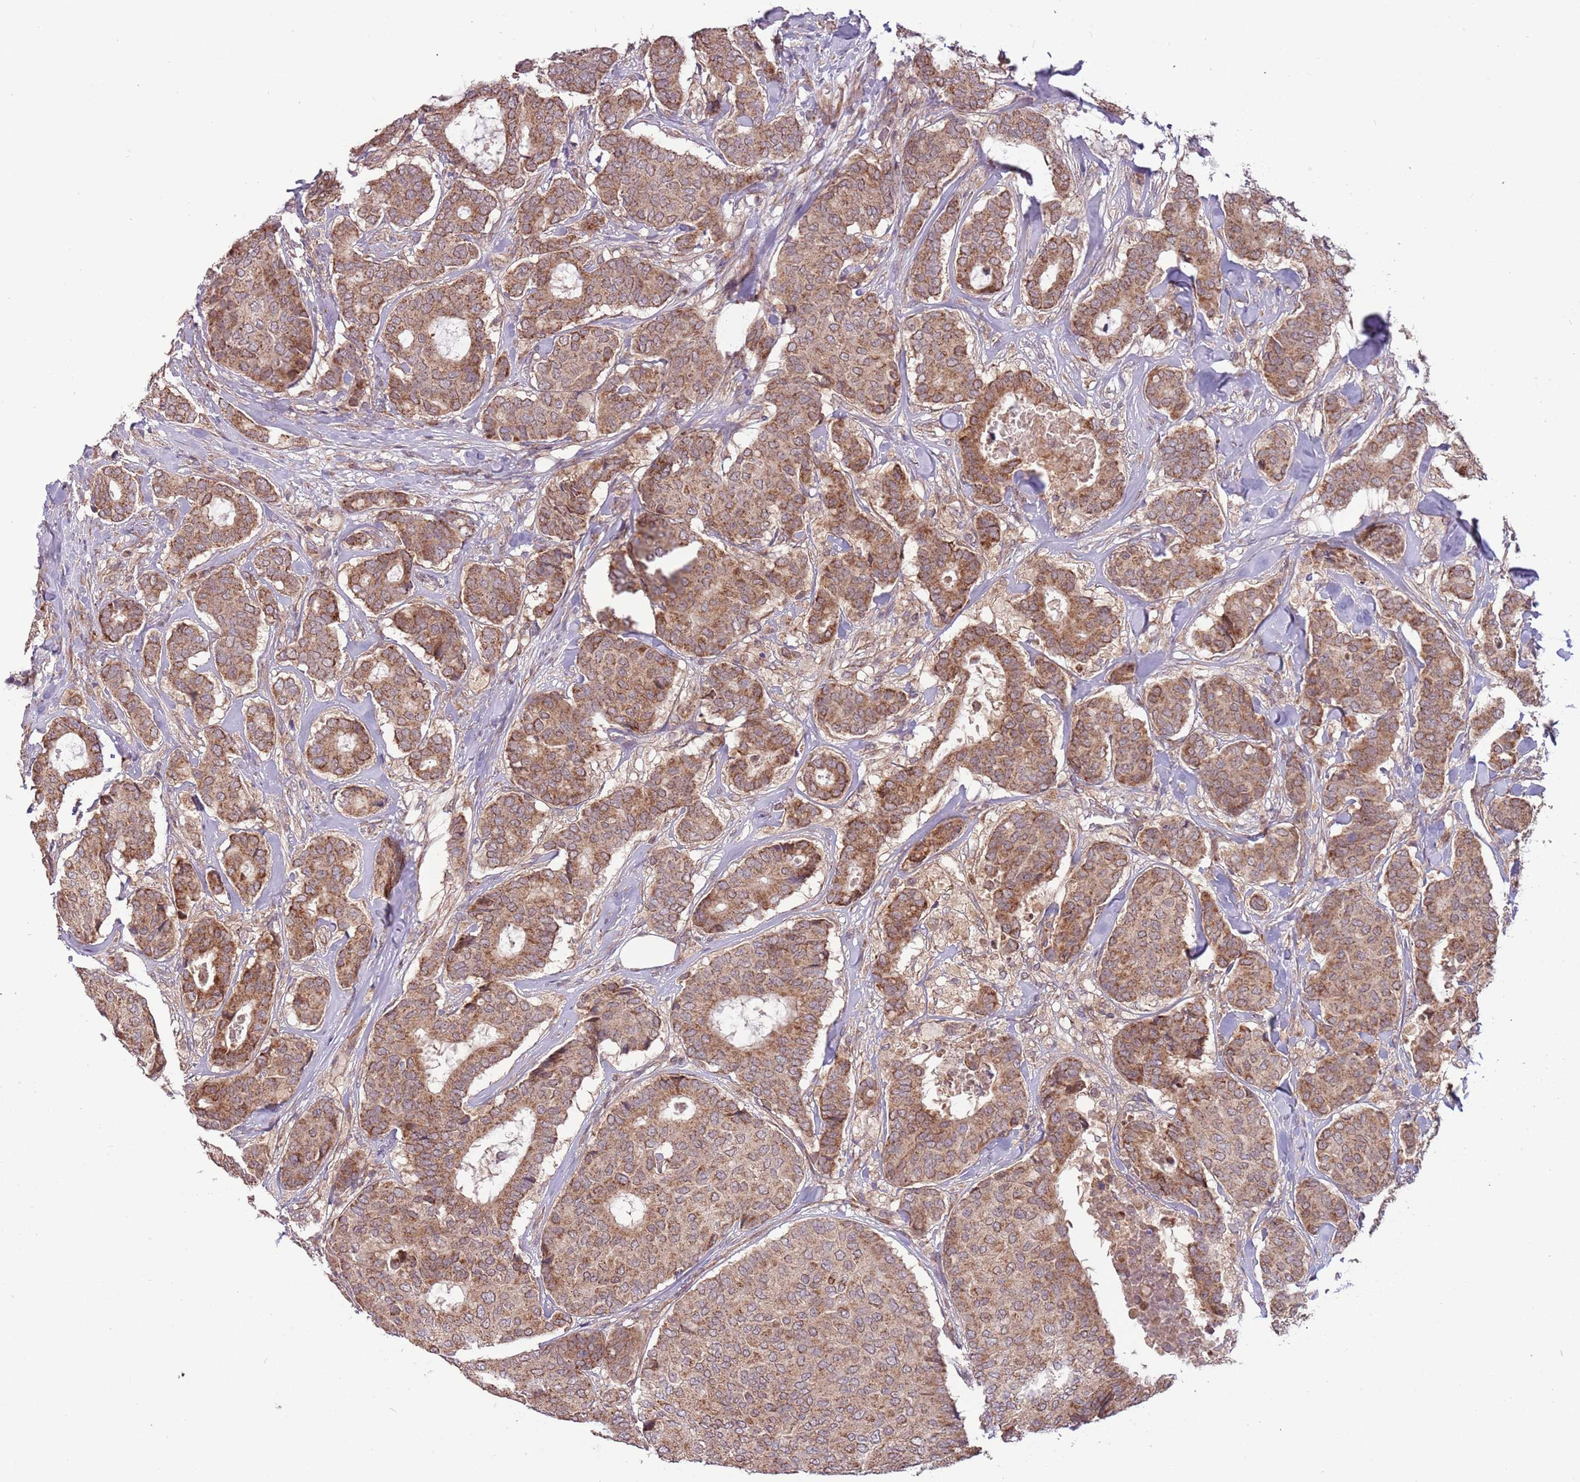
{"staining": {"intensity": "moderate", "quantity": ">75%", "location": "cytoplasmic/membranous"}, "tissue": "breast cancer", "cell_type": "Tumor cells", "image_type": "cancer", "snomed": [{"axis": "morphology", "description": "Duct carcinoma"}, {"axis": "topography", "description": "Breast"}], "caption": "Moderate cytoplasmic/membranous staining is seen in approximately >75% of tumor cells in breast invasive ductal carcinoma.", "gene": "RNF181", "patient": {"sex": "female", "age": 75}}